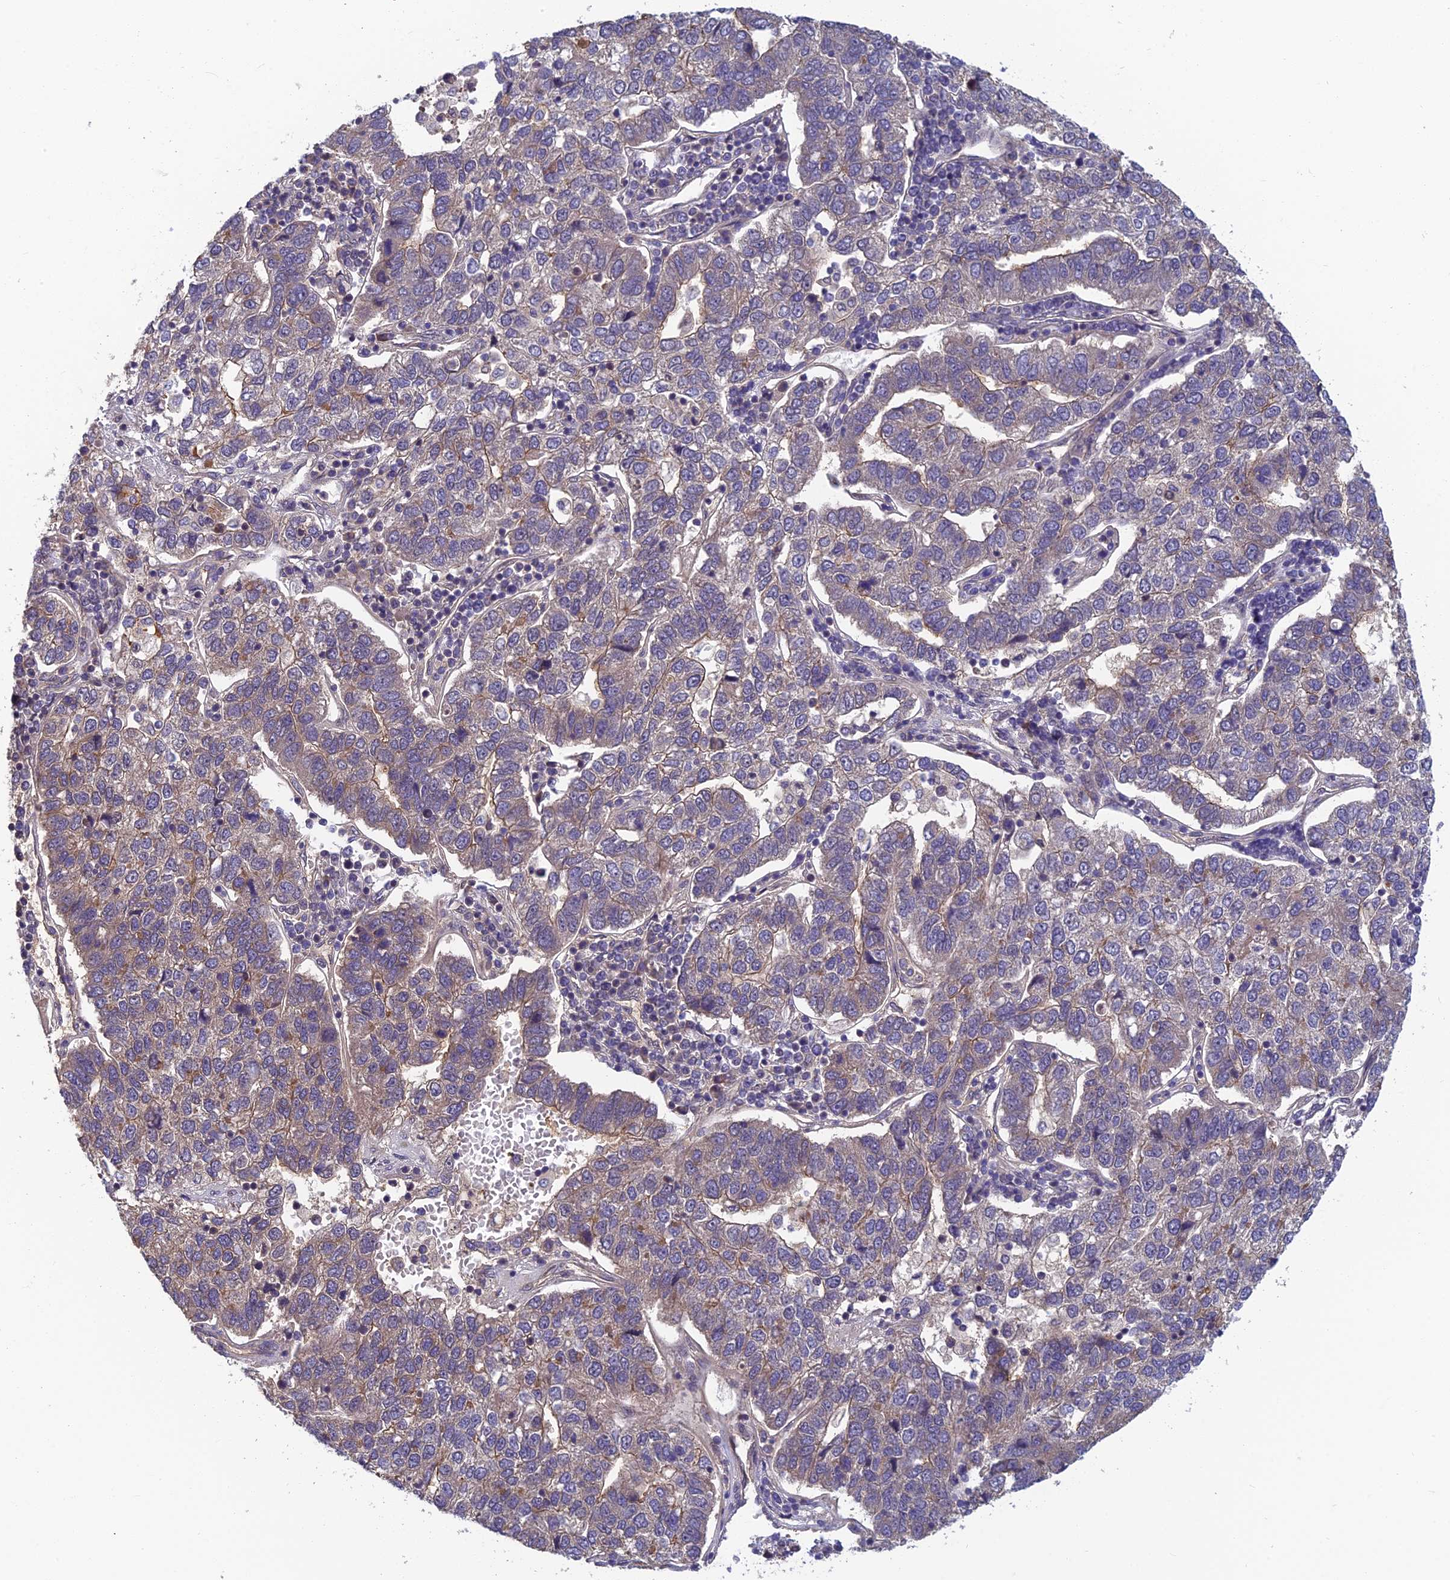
{"staining": {"intensity": "moderate", "quantity": "<25%", "location": "cytoplasmic/membranous"}, "tissue": "pancreatic cancer", "cell_type": "Tumor cells", "image_type": "cancer", "snomed": [{"axis": "morphology", "description": "Adenocarcinoma, NOS"}, {"axis": "topography", "description": "Pancreas"}], "caption": "Immunohistochemistry micrograph of pancreatic adenocarcinoma stained for a protein (brown), which exhibits low levels of moderate cytoplasmic/membranous positivity in about <25% of tumor cells.", "gene": "PIKFYVE", "patient": {"sex": "female", "age": 61}}